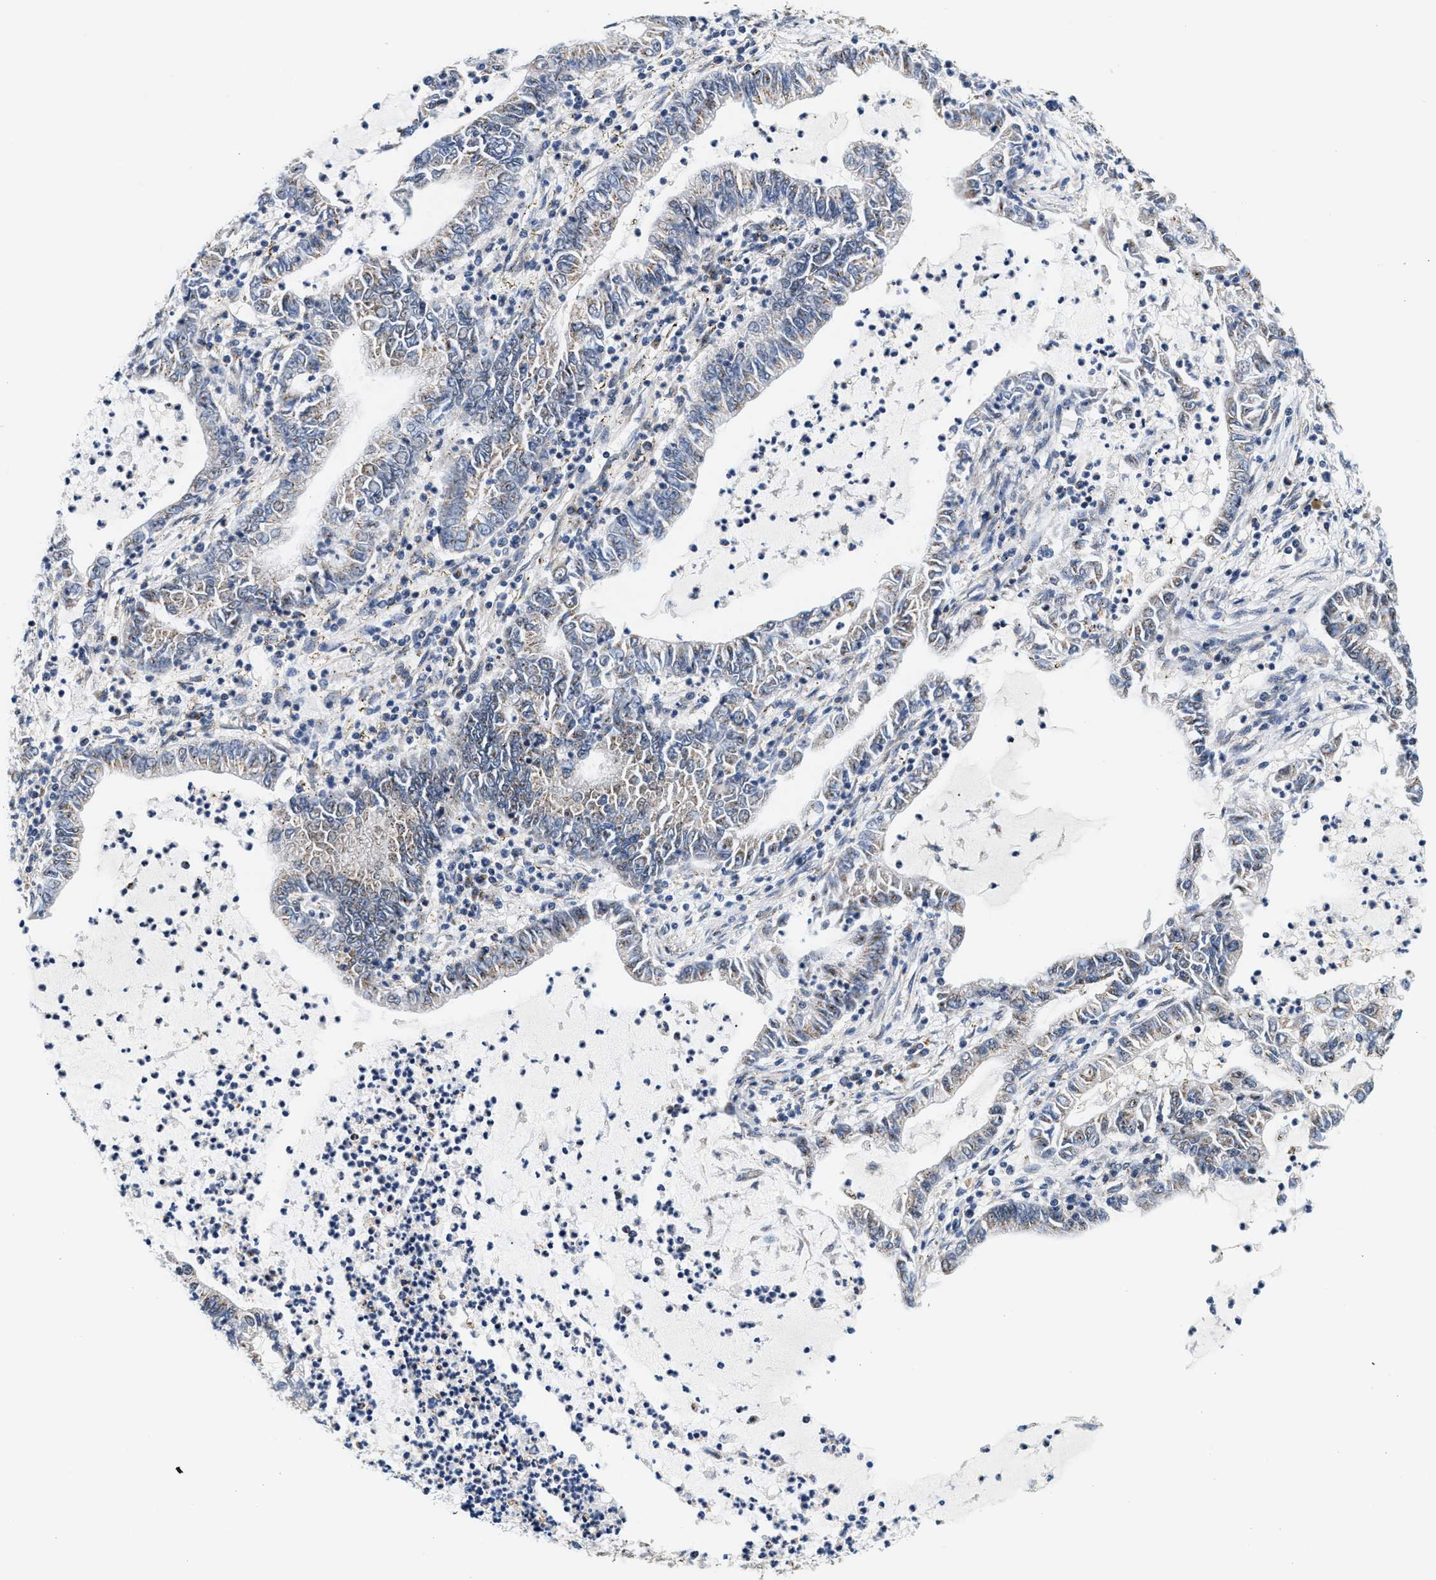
{"staining": {"intensity": "weak", "quantity": "25%-75%", "location": "cytoplasmic/membranous"}, "tissue": "lung cancer", "cell_type": "Tumor cells", "image_type": "cancer", "snomed": [{"axis": "morphology", "description": "Adenocarcinoma, NOS"}, {"axis": "topography", "description": "Lung"}], "caption": "Tumor cells exhibit low levels of weak cytoplasmic/membranous positivity in about 25%-75% of cells in lung cancer (adenocarcinoma).", "gene": "KCNMB2", "patient": {"sex": "female", "age": 51}}